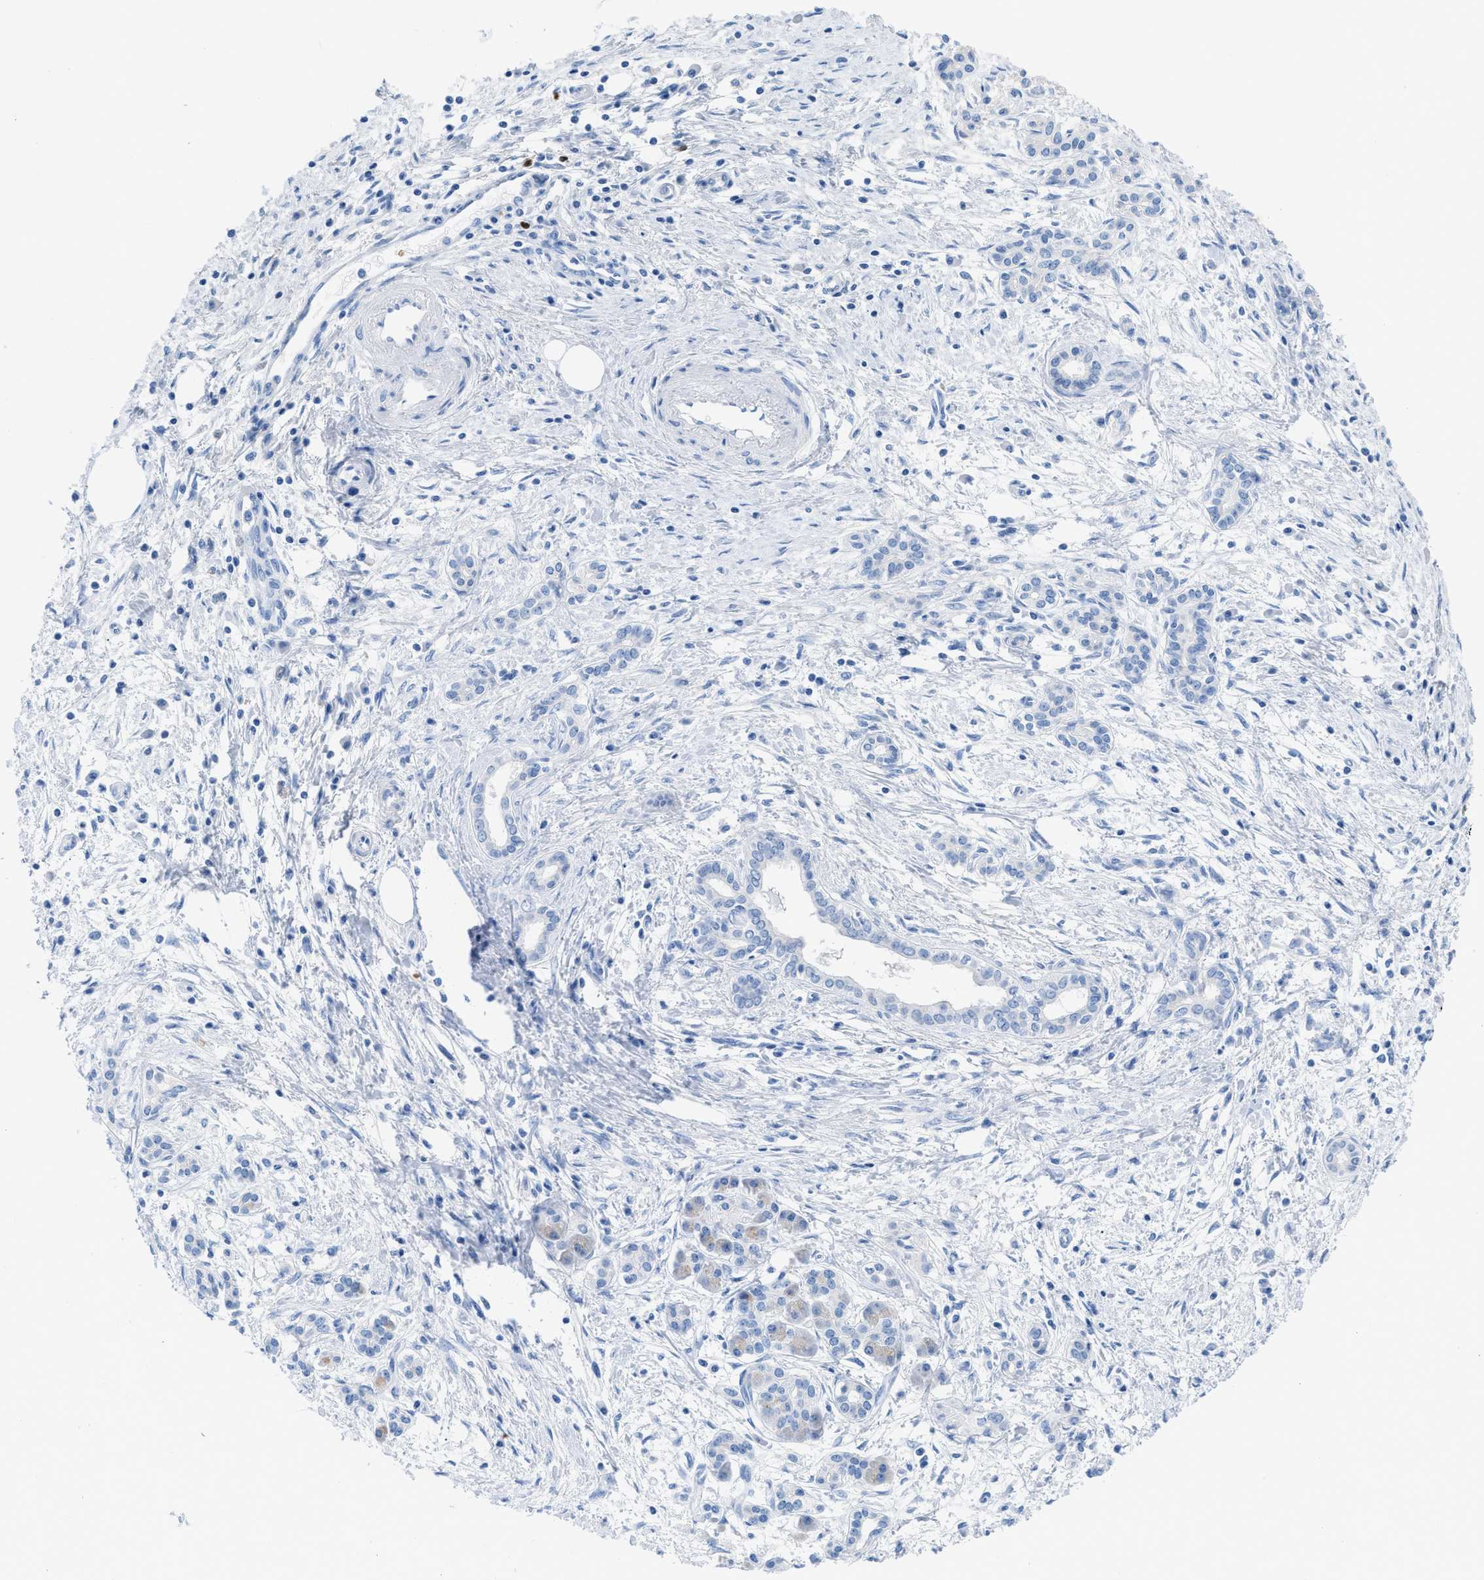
{"staining": {"intensity": "negative", "quantity": "none", "location": "none"}, "tissue": "pancreatic cancer", "cell_type": "Tumor cells", "image_type": "cancer", "snomed": [{"axis": "morphology", "description": "Adenocarcinoma, NOS"}, {"axis": "topography", "description": "Pancreas"}], "caption": "Tumor cells are negative for brown protein staining in pancreatic cancer.", "gene": "TCL1A", "patient": {"sex": "female", "age": 70}}